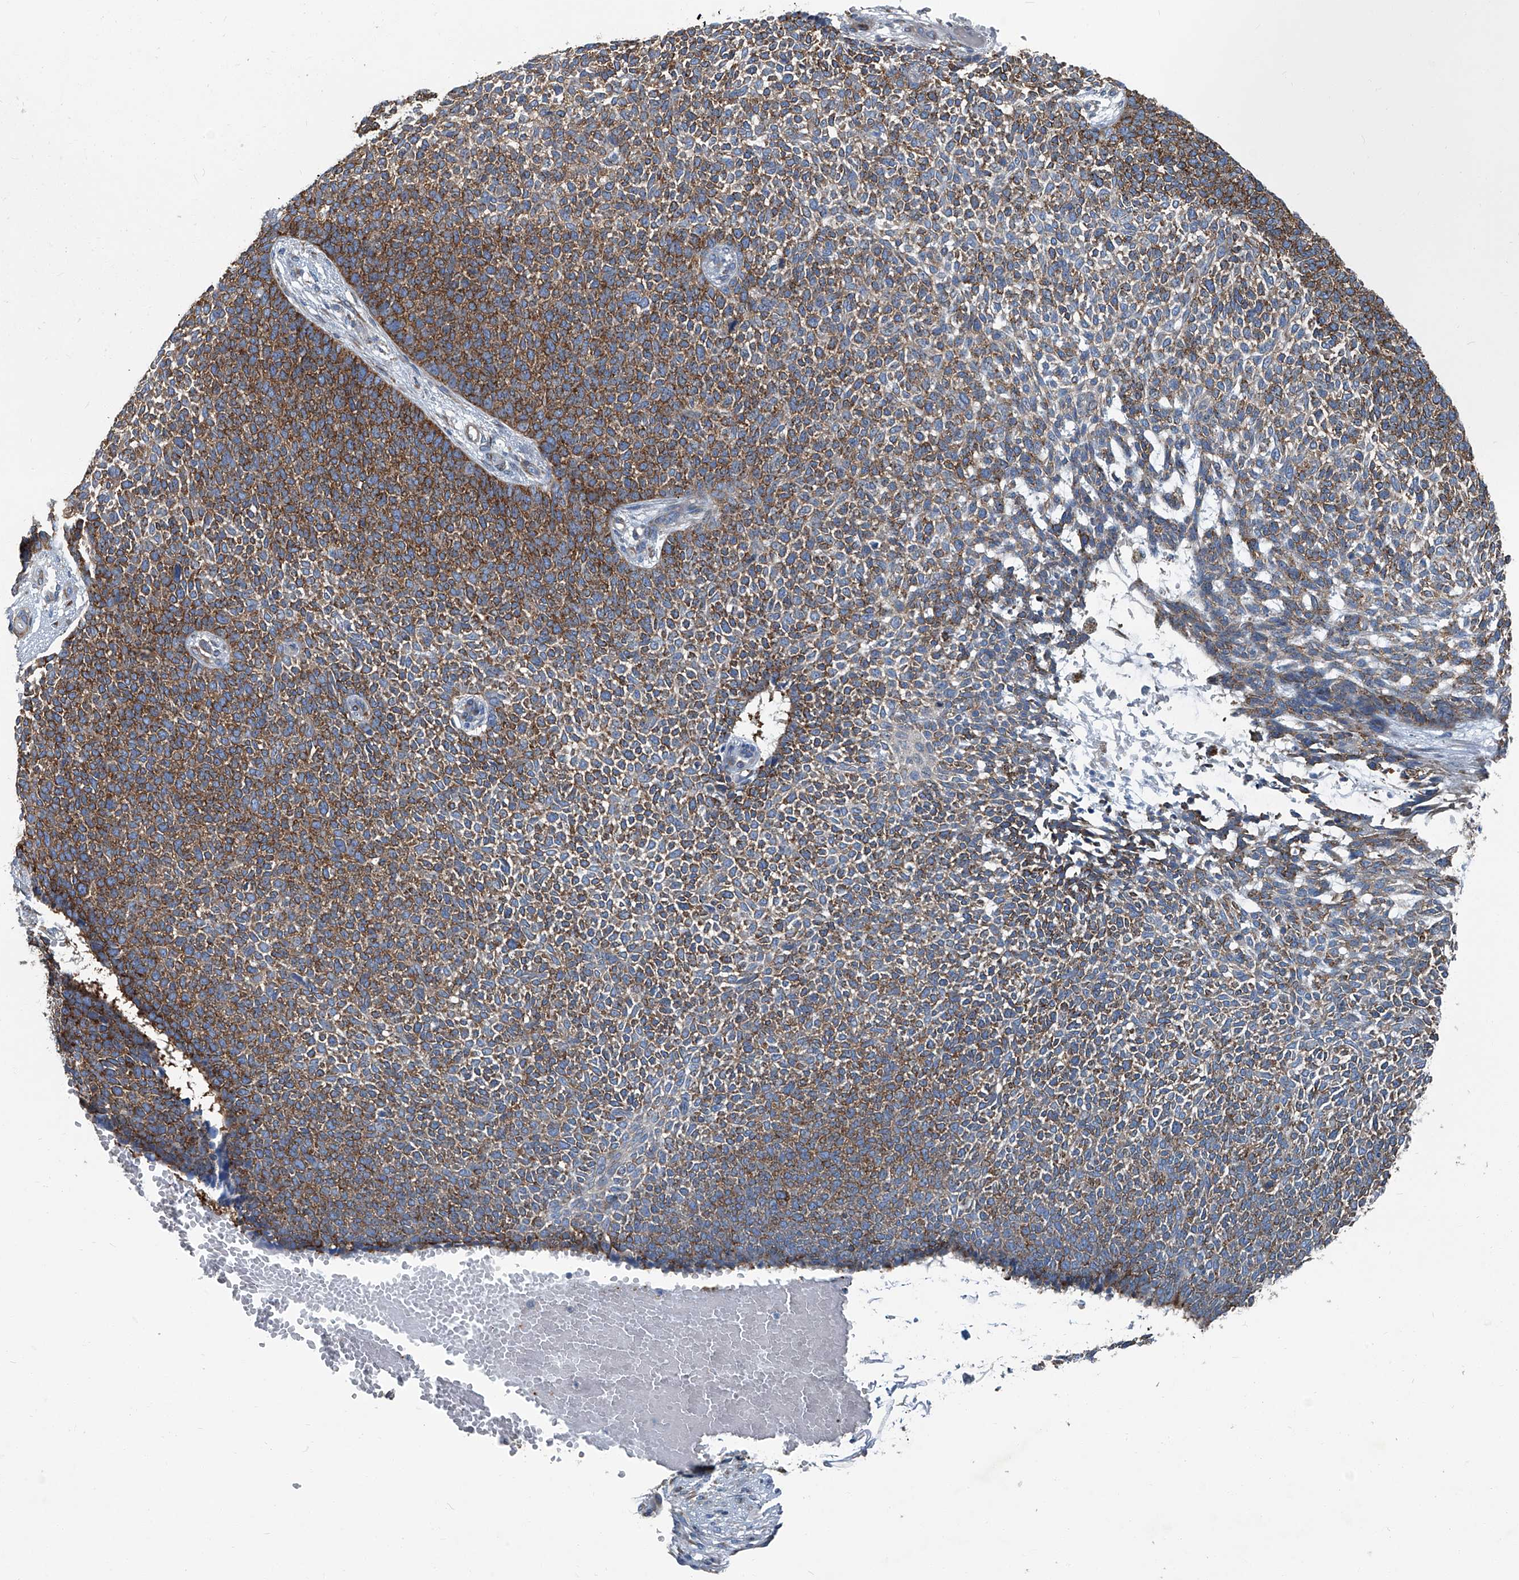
{"staining": {"intensity": "moderate", "quantity": ">75%", "location": "cytoplasmic/membranous"}, "tissue": "skin cancer", "cell_type": "Tumor cells", "image_type": "cancer", "snomed": [{"axis": "morphology", "description": "Basal cell carcinoma"}, {"axis": "topography", "description": "Skin"}], "caption": "Skin cancer stained with immunohistochemistry (IHC) reveals moderate cytoplasmic/membranous positivity in about >75% of tumor cells.", "gene": "SEPTIN7", "patient": {"sex": "female", "age": 84}}